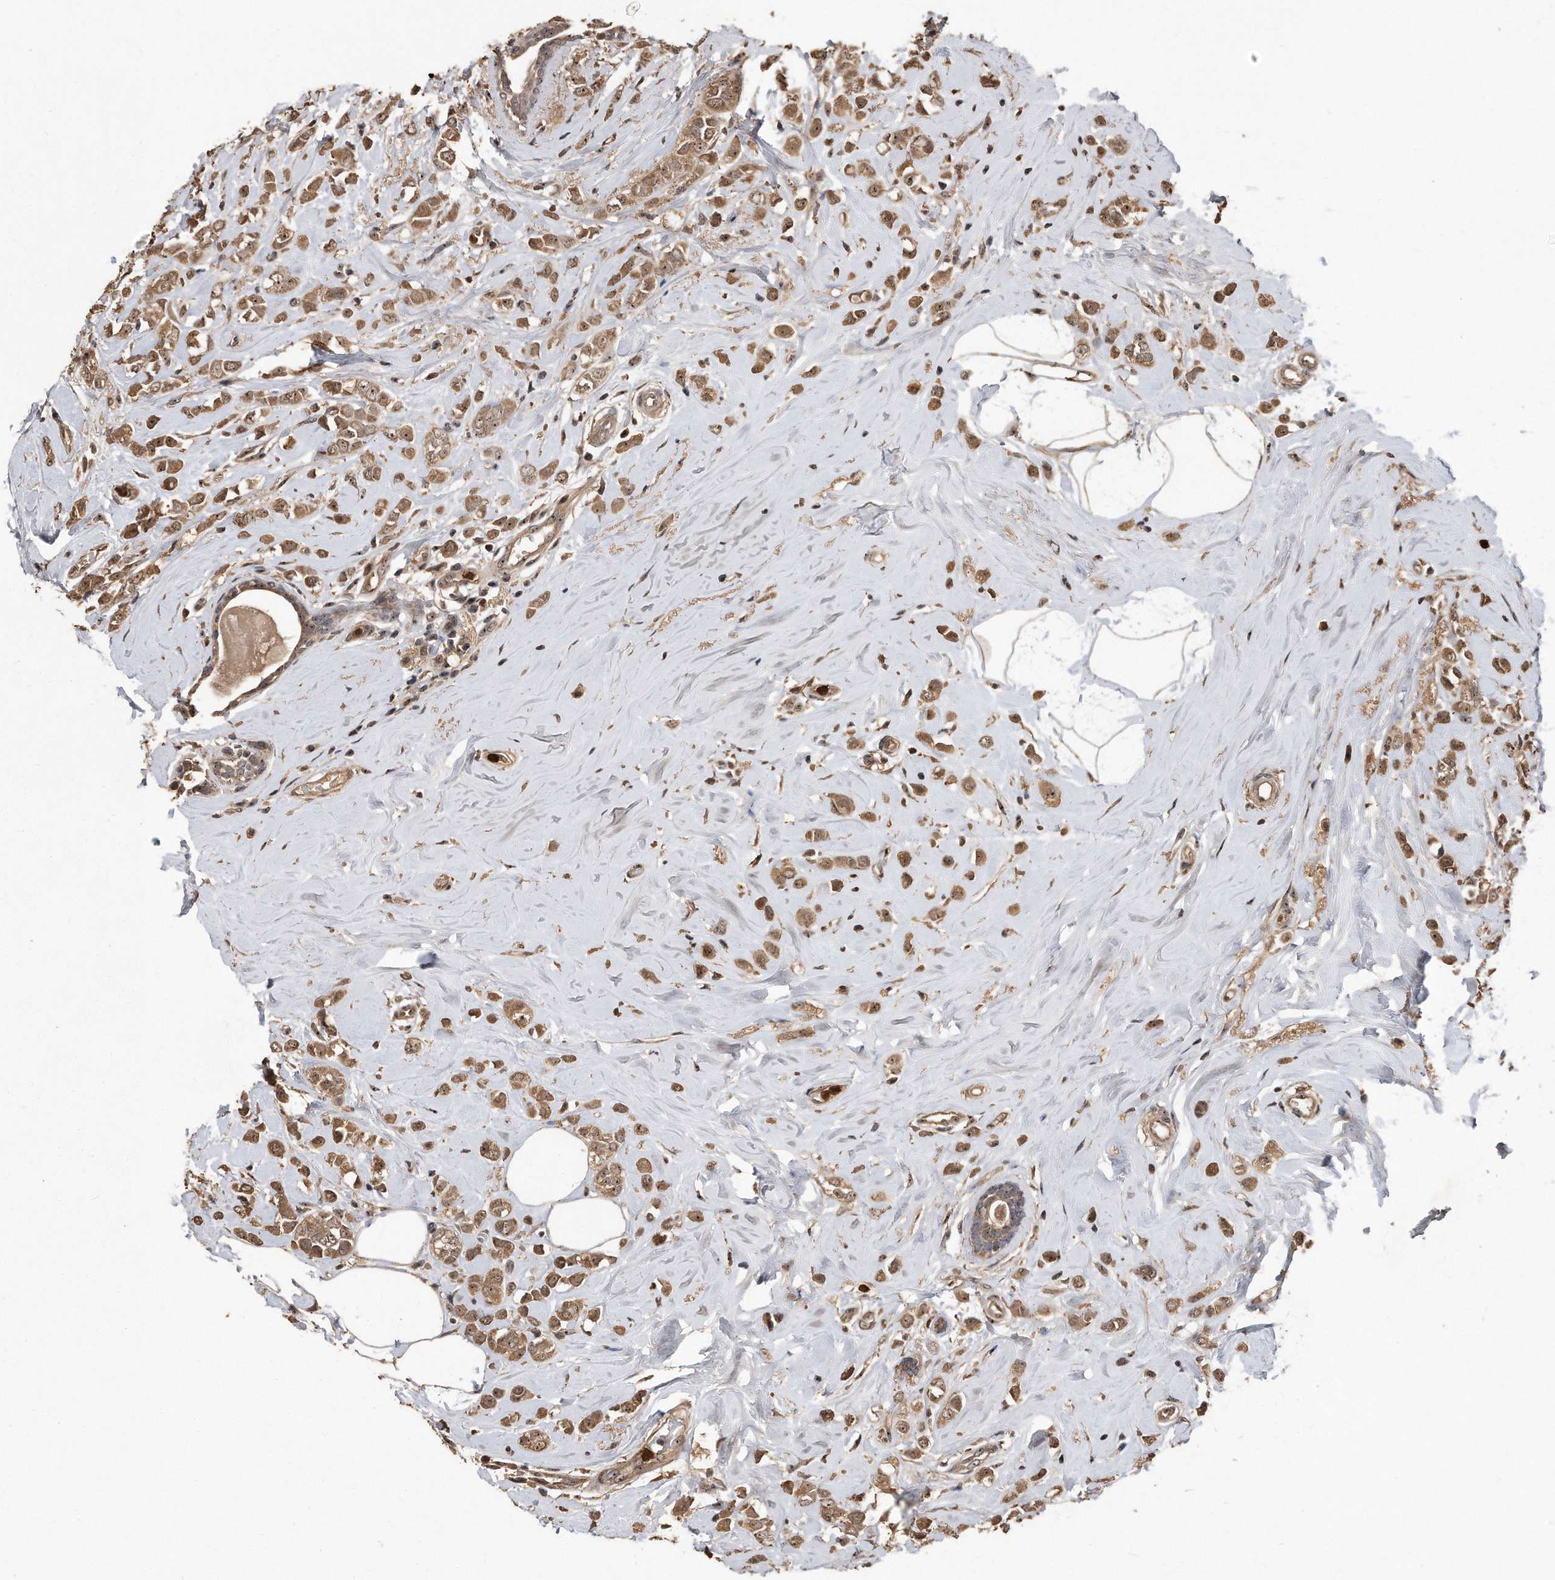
{"staining": {"intensity": "moderate", "quantity": ">75%", "location": "cytoplasmic/membranous,nuclear"}, "tissue": "breast cancer", "cell_type": "Tumor cells", "image_type": "cancer", "snomed": [{"axis": "morphology", "description": "Lobular carcinoma"}, {"axis": "topography", "description": "Breast"}], "caption": "About >75% of tumor cells in human breast cancer (lobular carcinoma) display moderate cytoplasmic/membranous and nuclear protein expression as visualized by brown immunohistochemical staining.", "gene": "PELO", "patient": {"sex": "female", "age": 47}}